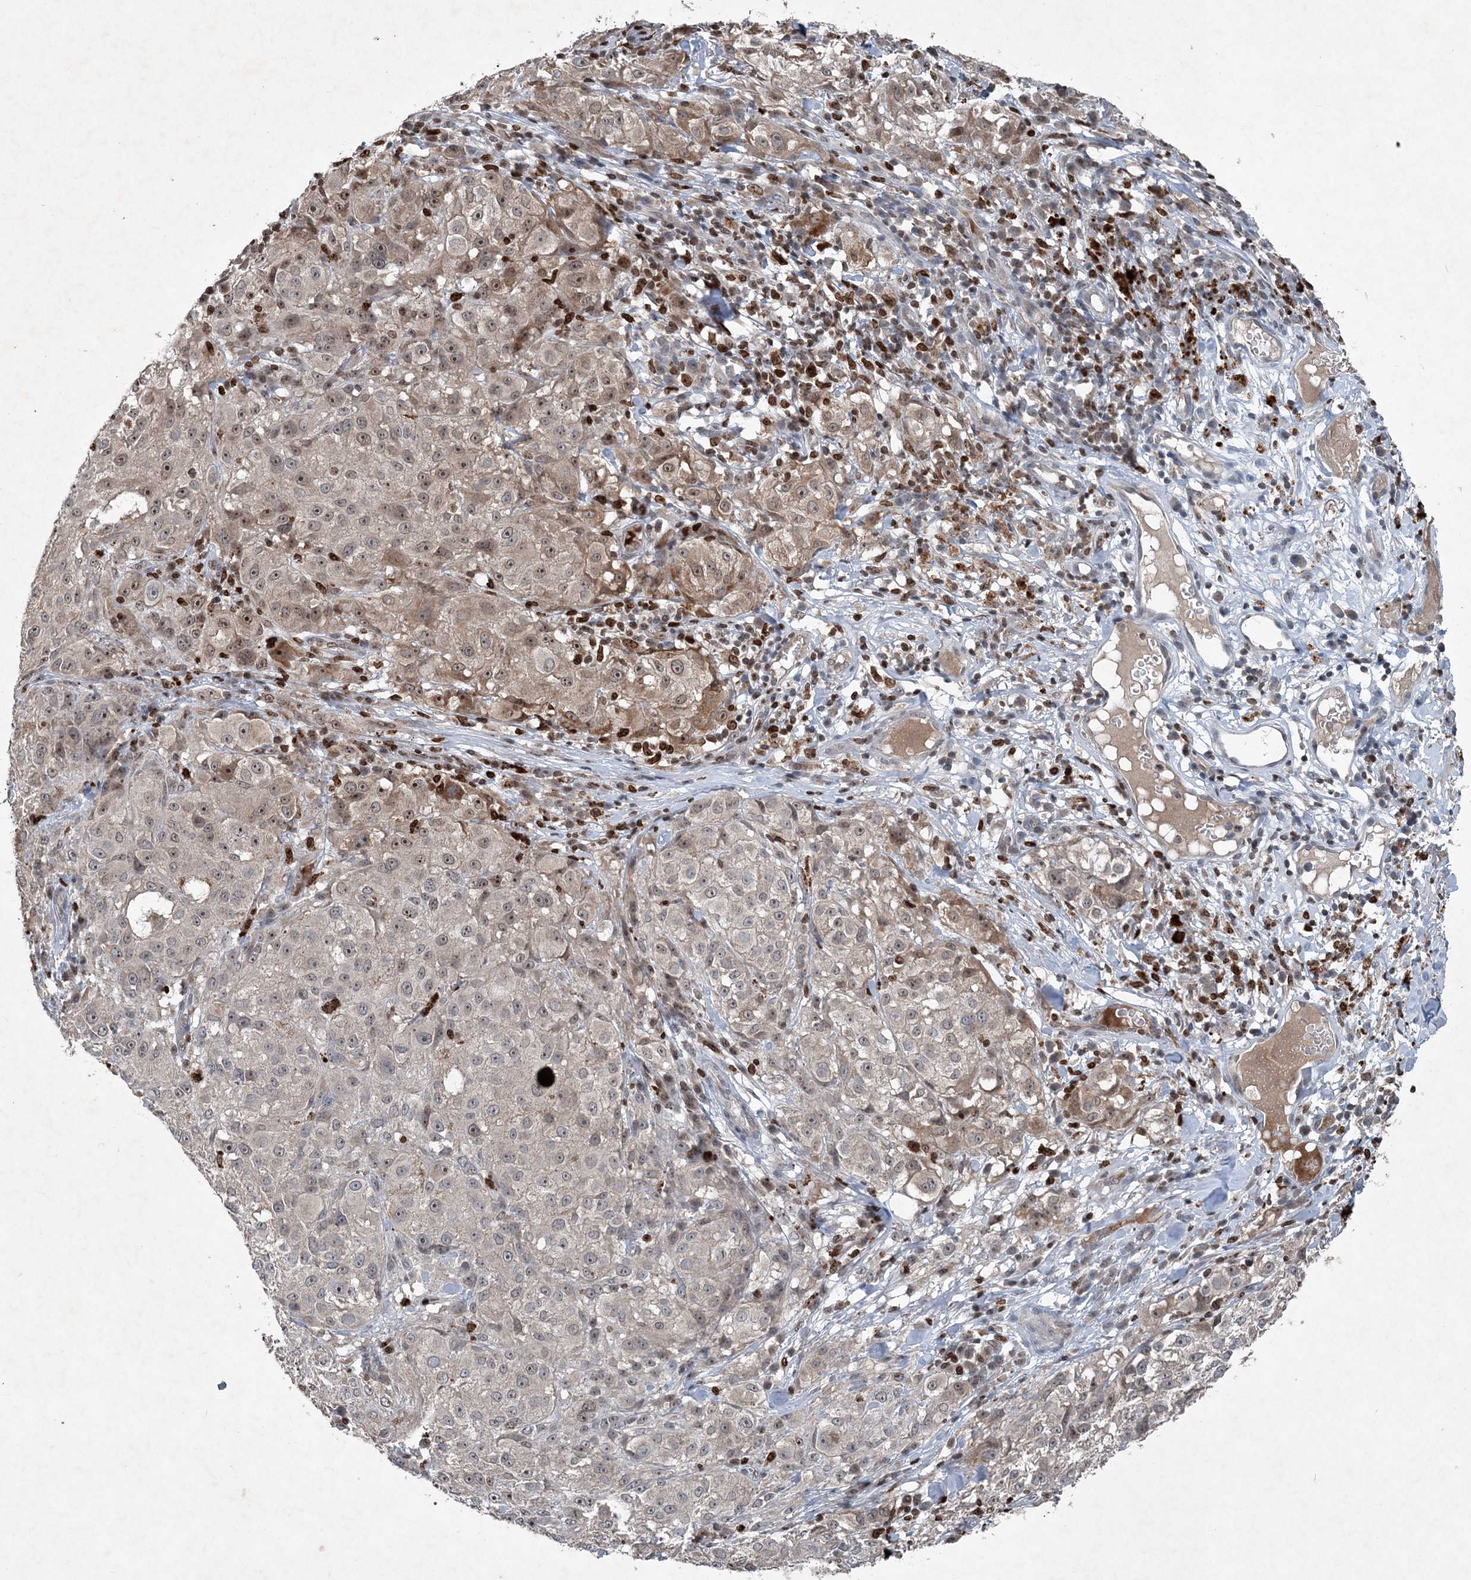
{"staining": {"intensity": "weak", "quantity": "25%-75%", "location": "nuclear"}, "tissue": "melanoma", "cell_type": "Tumor cells", "image_type": "cancer", "snomed": [{"axis": "morphology", "description": "Necrosis, NOS"}, {"axis": "morphology", "description": "Malignant melanoma, NOS"}, {"axis": "topography", "description": "Skin"}], "caption": "Immunohistochemistry staining of melanoma, which reveals low levels of weak nuclear expression in approximately 25%-75% of tumor cells indicating weak nuclear protein positivity. The staining was performed using DAB (3,3'-diaminobenzidine) (brown) for protein detection and nuclei were counterstained in hematoxylin (blue).", "gene": "QTRT2", "patient": {"sex": "female", "age": 87}}